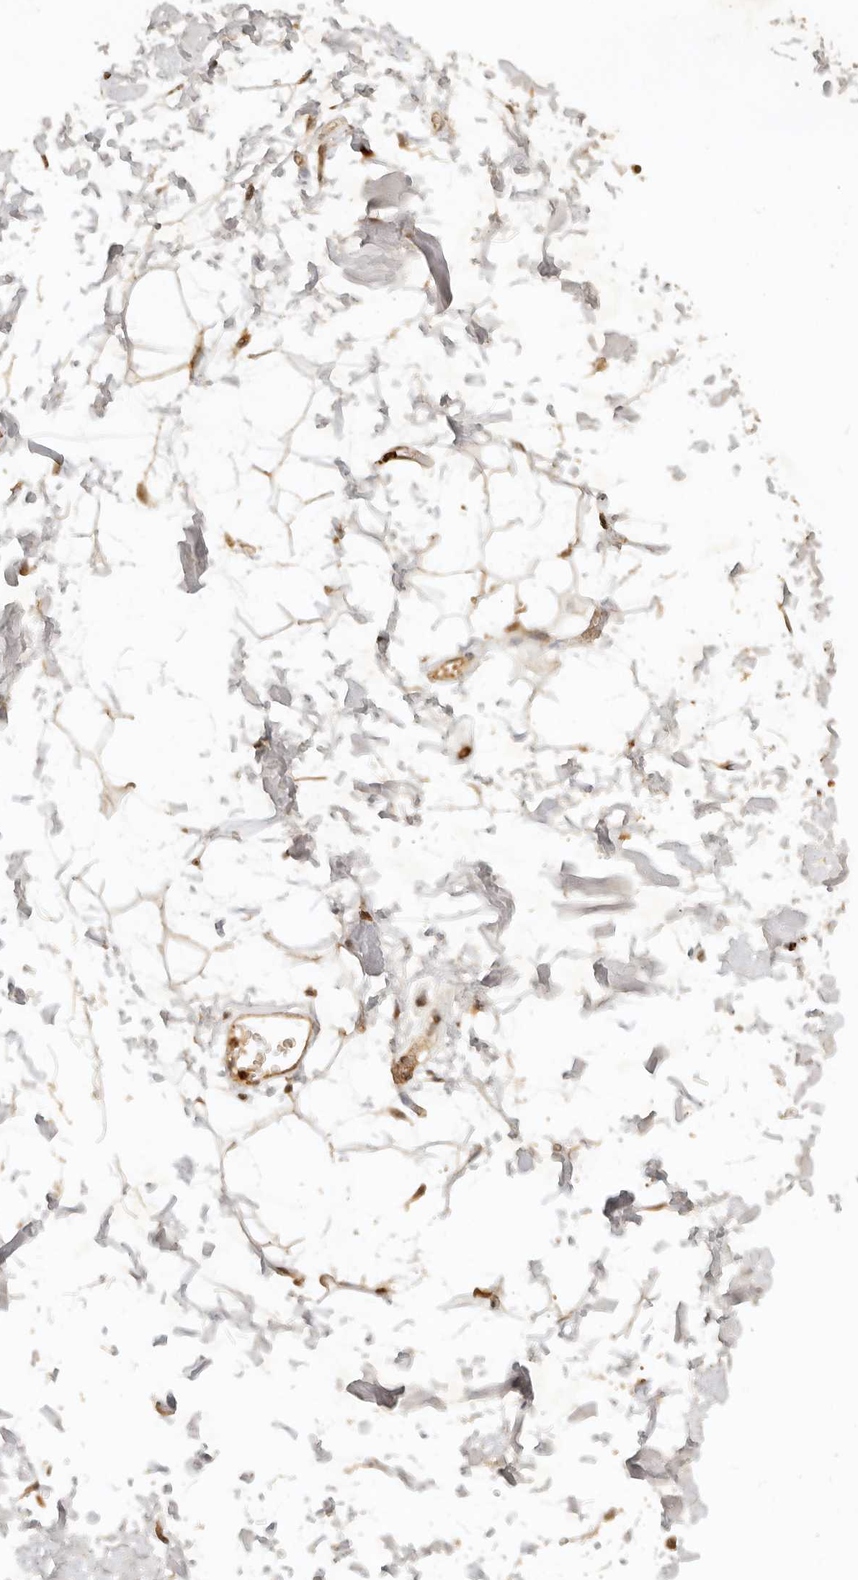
{"staining": {"intensity": "moderate", "quantity": ">75%", "location": "cytoplasmic/membranous"}, "tissue": "adipose tissue", "cell_type": "Adipocytes", "image_type": "normal", "snomed": [{"axis": "morphology", "description": "Normal tissue, NOS"}, {"axis": "topography", "description": "Soft tissue"}], "caption": "A photomicrograph of adipose tissue stained for a protein exhibits moderate cytoplasmic/membranous brown staining in adipocytes. Nuclei are stained in blue.", "gene": "KIF2B", "patient": {"sex": "male", "age": 72}}